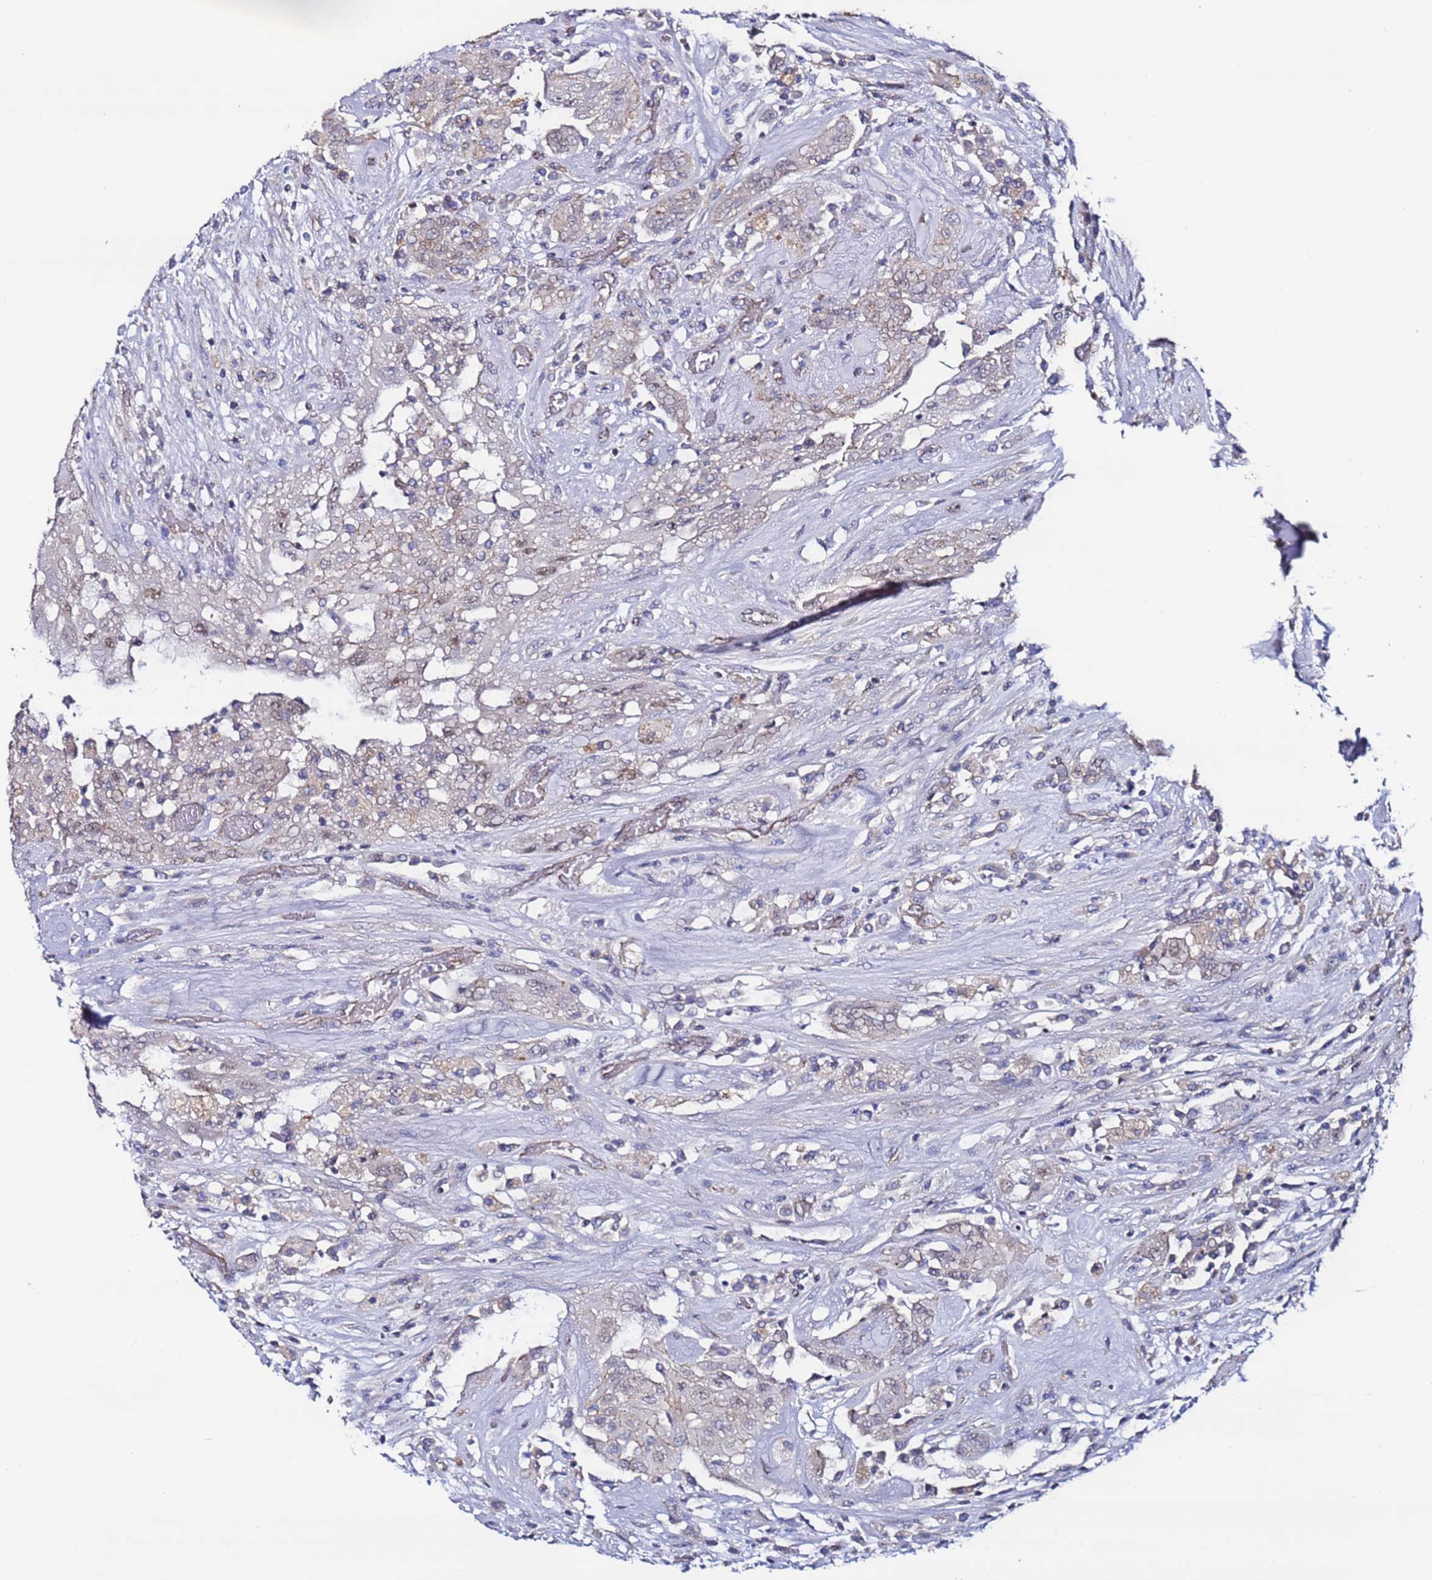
{"staining": {"intensity": "weak", "quantity": "25%-75%", "location": "cytoplasmic/membranous,nuclear"}, "tissue": "thyroid cancer", "cell_type": "Tumor cells", "image_type": "cancer", "snomed": [{"axis": "morphology", "description": "Papillary adenocarcinoma, NOS"}, {"axis": "topography", "description": "Thyroid gland"}], "caption": "Tumor cells exhibit low levels of weak cytoplasmic/membranous and nuclear staining in about 25%-75% of cells in papillary adenocarcinoma (thyroid).", "gene": "TENM3", "patient": {"sex": "female", "age": 59}}